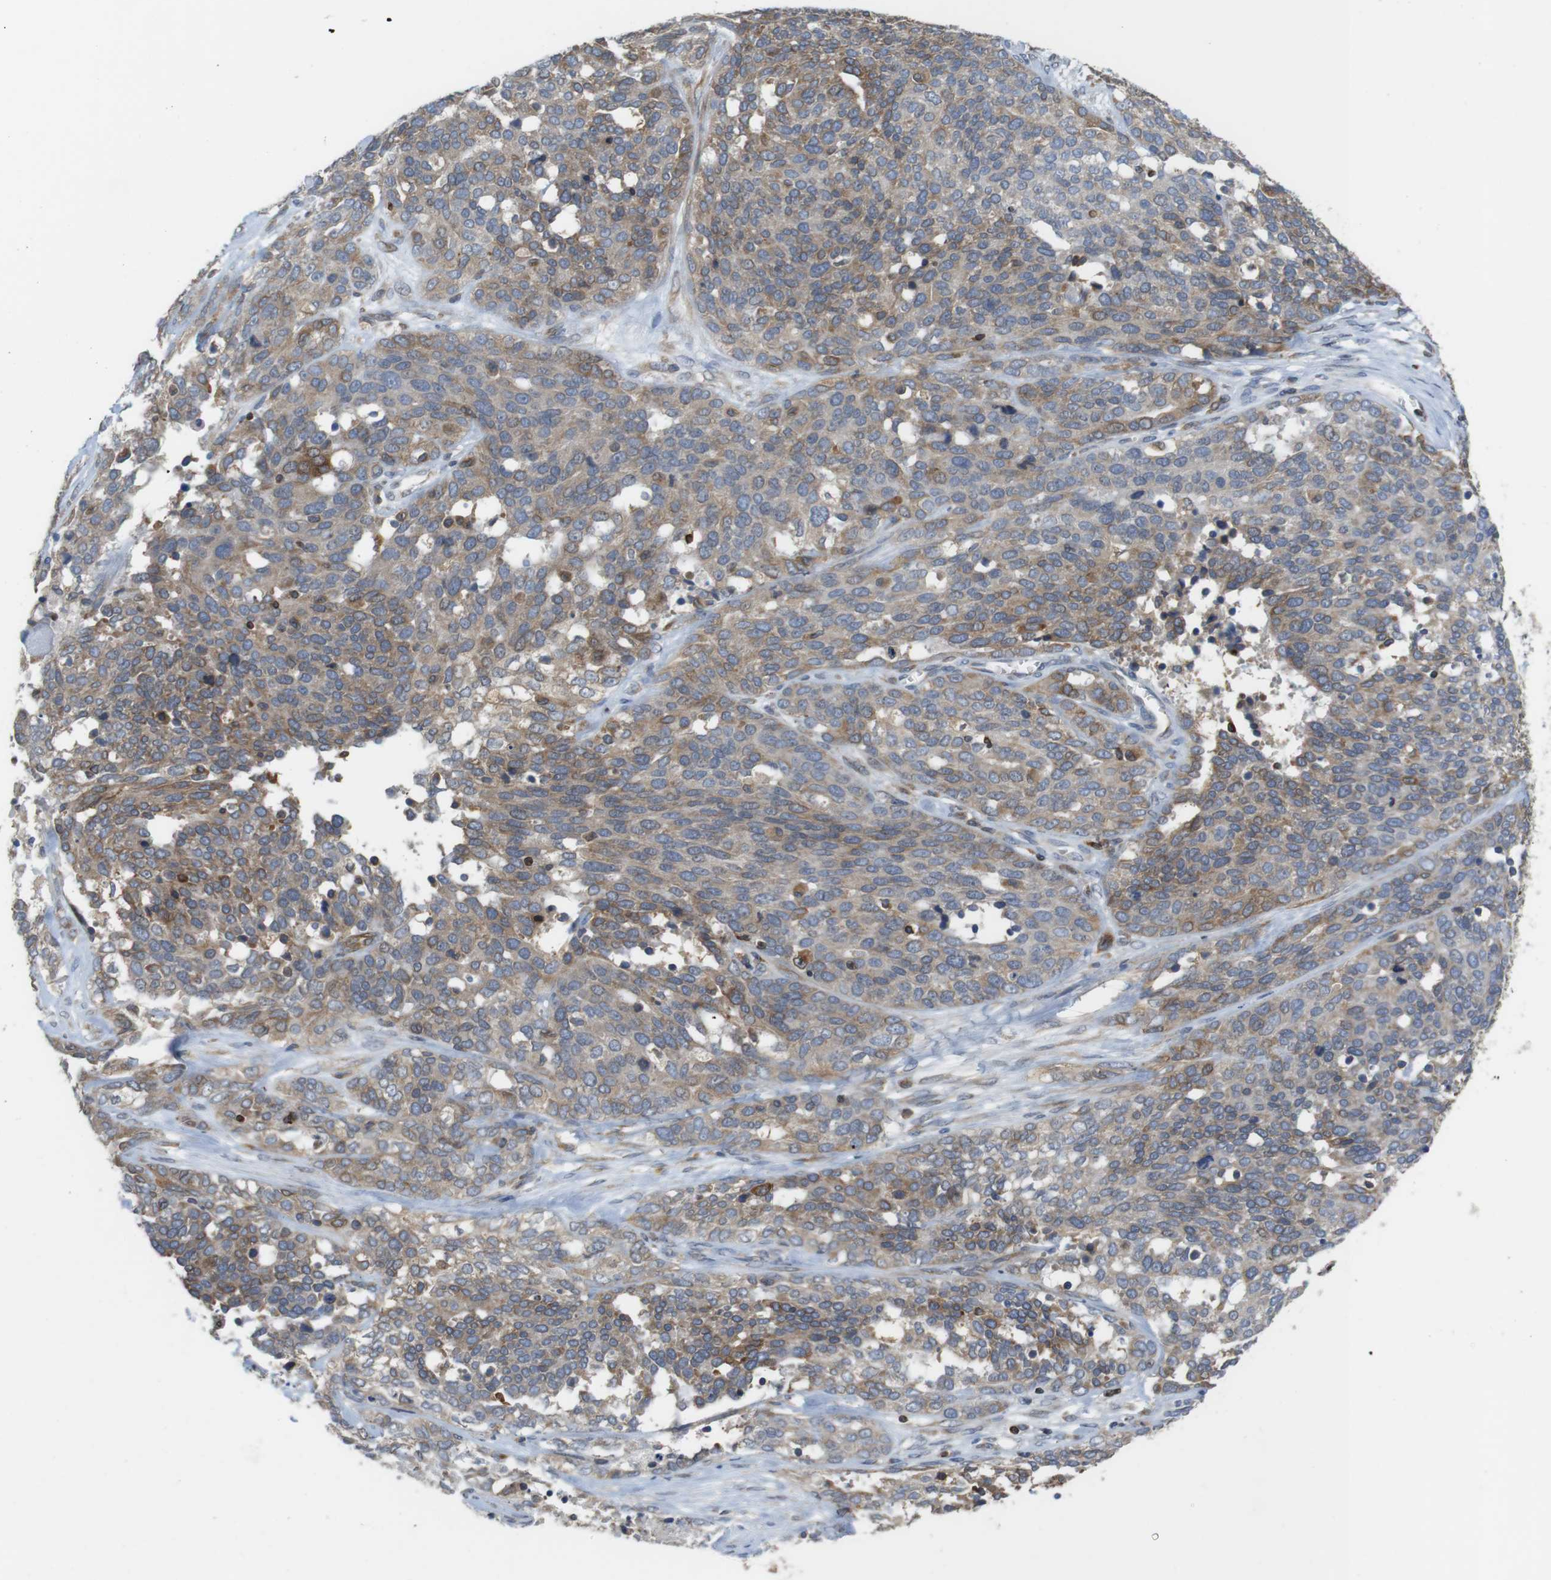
{"staining": {"intensity": "moderate", "quantity": ">75%", "location": "cytoplasmic/membranous"}, "tissue": "ovarian cancer", "cell_type": "Tumor cells", "image_type": "cancer", "snomed": [{"axis": "morphology", "description": "Cystadenocarcinoma, serous, NOS"}, {"axis": "topography", "description": "Ovary"}], "caption": "Ovarian cancer (serous cystadenocarcinoma) was stained to show a protein in brown. There is medium levels of moderate cytoplasmic/membranous positivity in approximately >75% of tumor cells.", "gene": "ARL6IP5", "patient": {"sex": "female", "age": 44}}